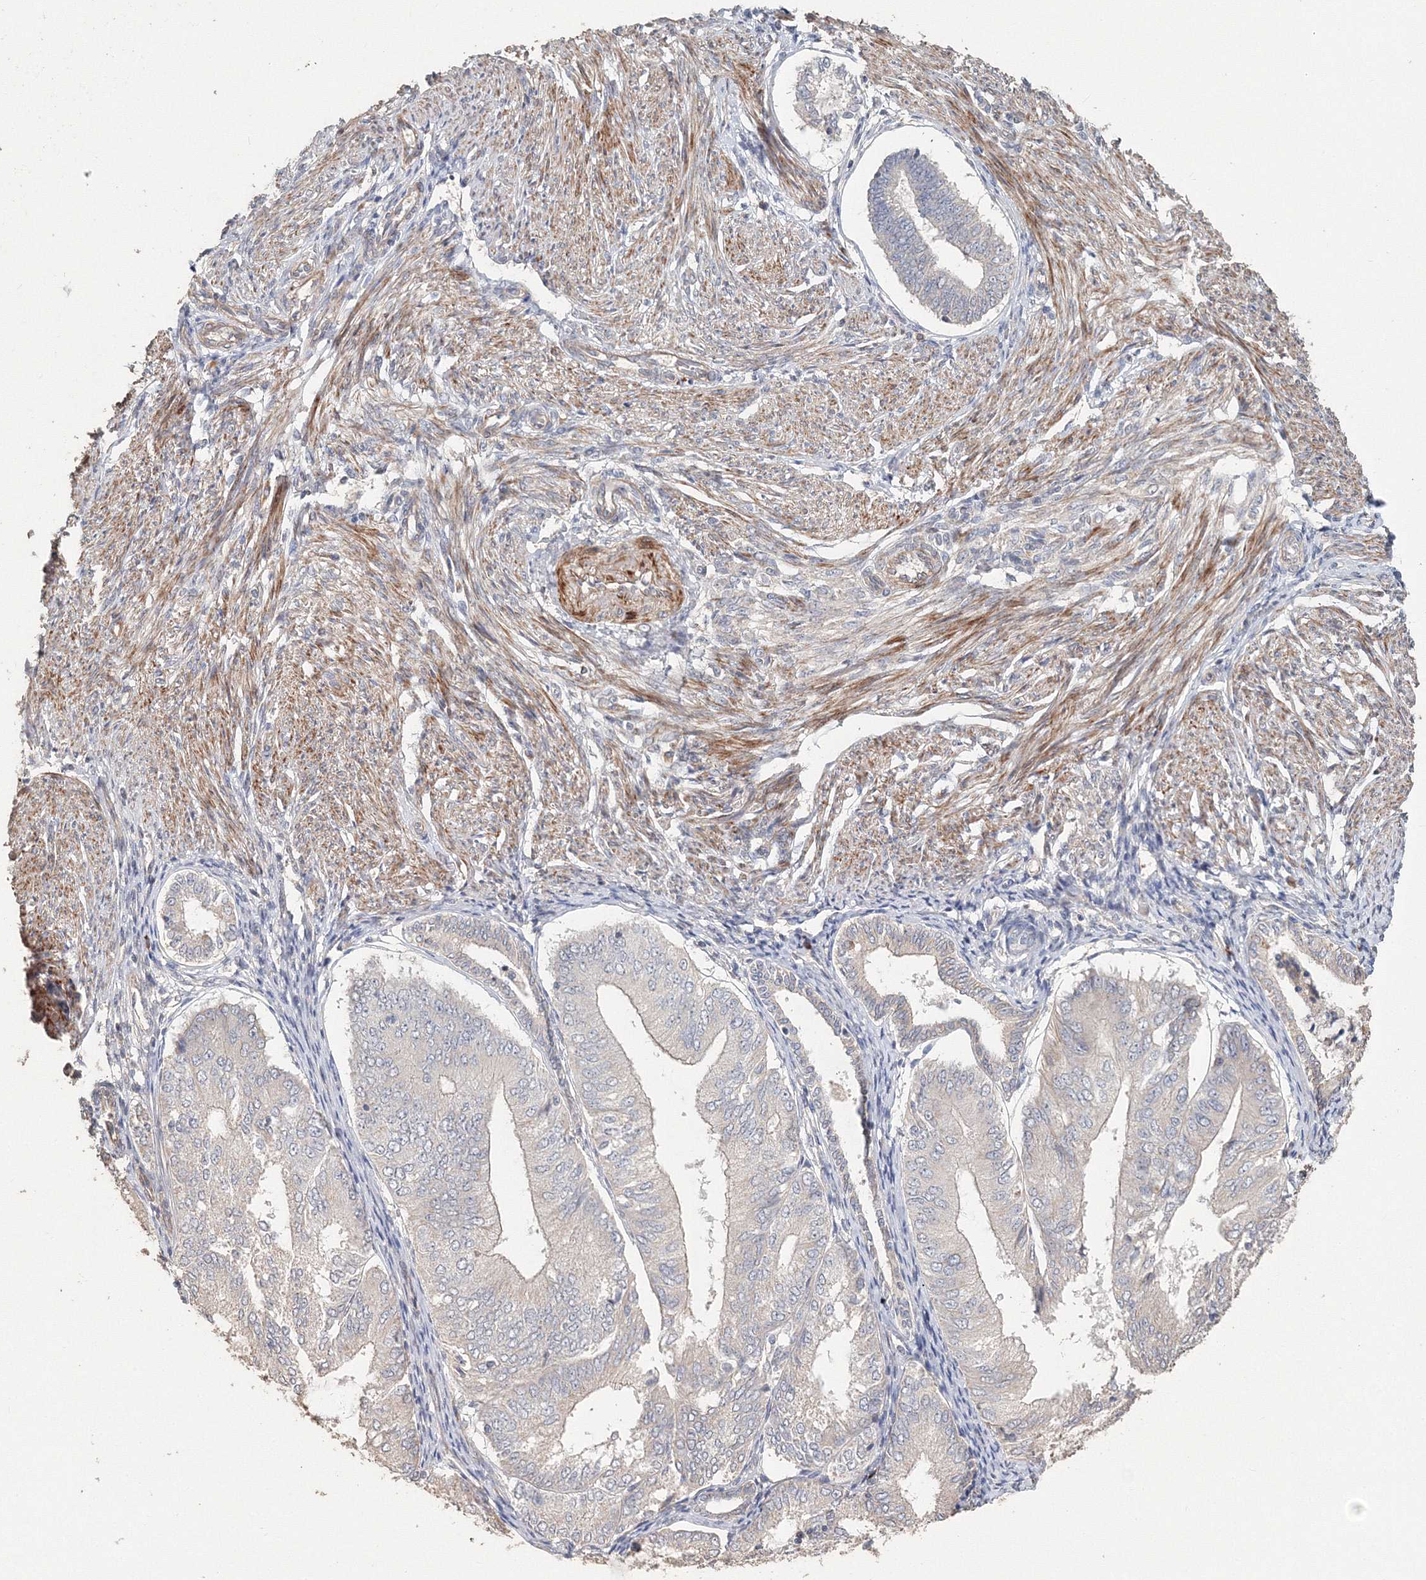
{"staining": {"intensity": "negative", "quantity": "none", "location": "none"}, "tissue": "endometrial cancer", "cell_type": "Tumor cells", "image_type": "cancer", "snomed": [{"axis": "morphology", "description": "Adenocarcinoma, NOS"}, {"axis": "topography", "description": "Endometrium"}], "caption": "Tumor cells show no significant staining in endometrial cancer (adenocarcinoma).", "gene": "NALF2", "patient": {"sex": "female", "age": 81}}